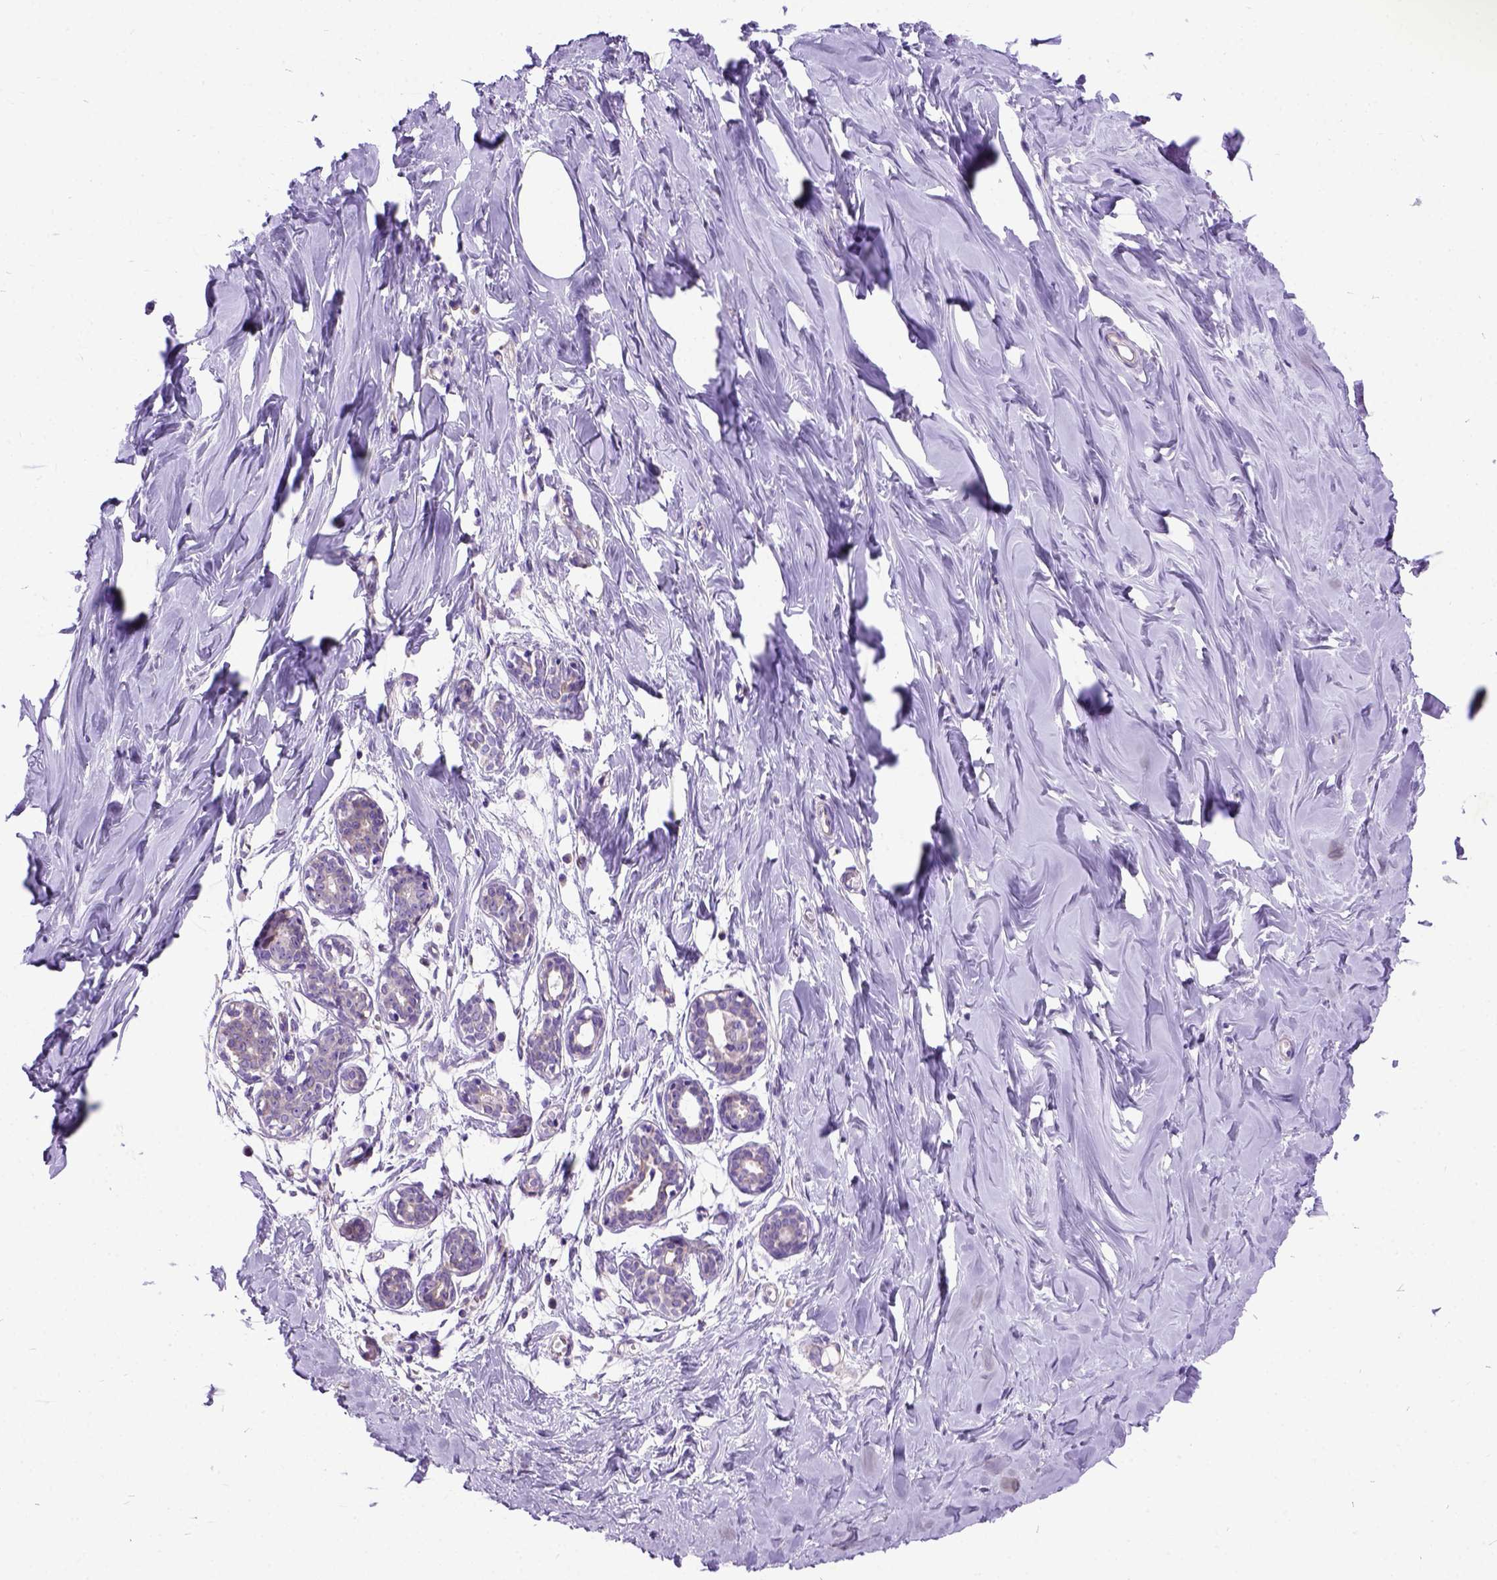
{"staining": {"intensity": "negative", "quantity": "none", "location": "none"}, "tissue": "breast", "cell_type": "Adipocytes", "image_type": "normal", "snomed": [{"axis": "morphology", "description": "Normal tissue, NOS"}, {"axis": "topography", "description": "Breast"}], "caption": "Micrograph shows no protein staining in adipocytes of unremarkable breast. The staining was performed using DAB to visualize the protein expression in brown, while the nuclei were stained in blue with hematoxylin (Magnification: 20x).", "gene": "CFAP54", "patient": {"sex": "female", "age": 27}}